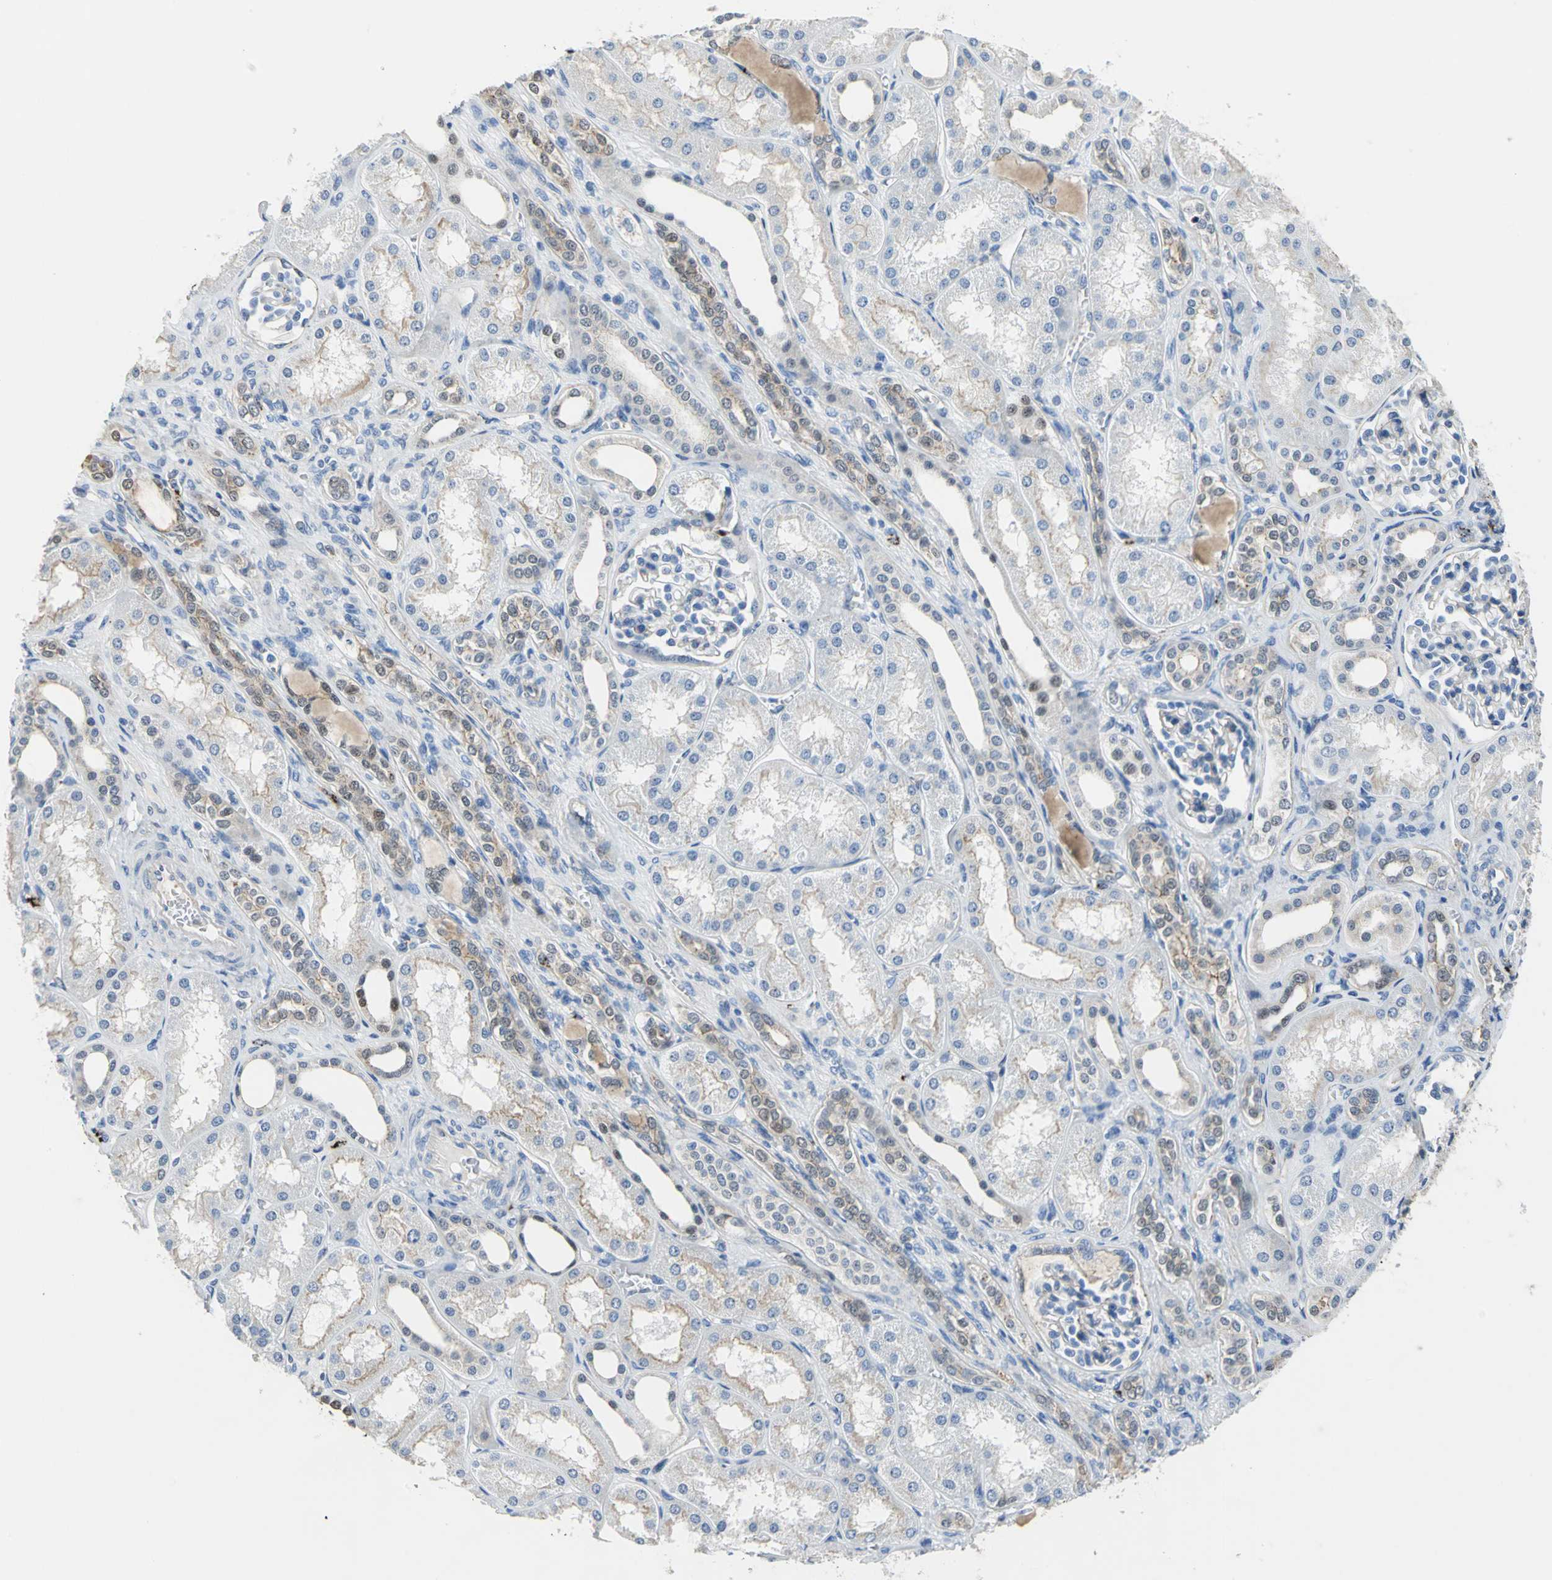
{"staining": {"intensity": "negative", "quantity": "none", "location": "none"}, "tissue": "kidney", "cell_type": "Cells in glomeruli", "image_type": "normal", "snomed": [{"axis": "morphology", "description": "Normal tissue, NOS"}, {"axis": "topography", "description": "Kidney"}], "caption": "Immunohistochemistry of unremarkable human kidney displays no positivity in cells in glomeruli. (IHC, brightfield microscopy, high magnification).", "gene": "ENSG00000285130", "patient": {"sex": "male", "age": 7}}